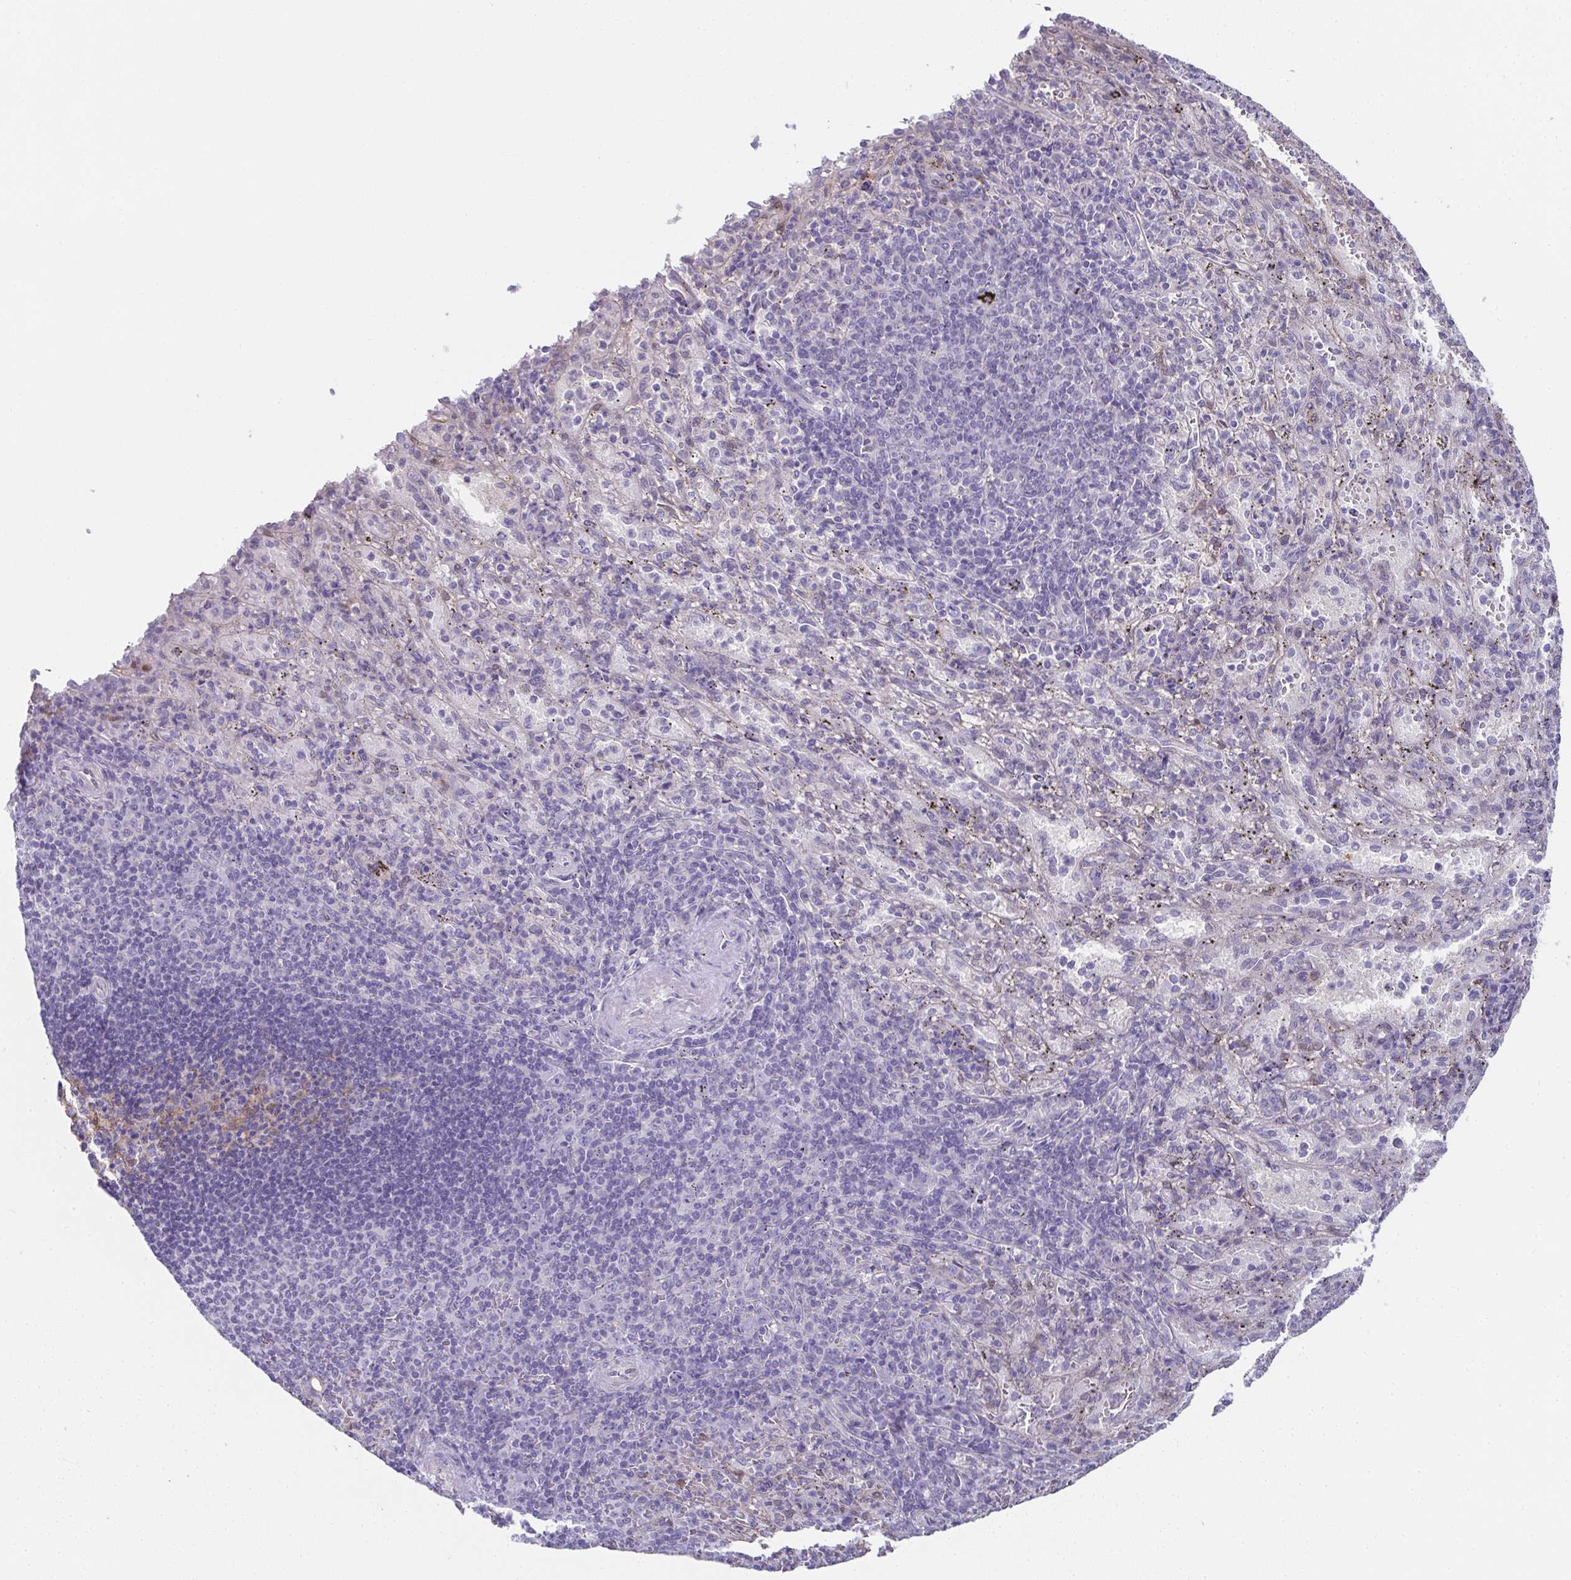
{"staining": {"intensity": "negative", "quantity": "none", "location": "none"}, "tissue": "spleen", "cell_type": "Cells in red pulp", "image_type": "normal", "snomed": [{"axis": "morphology", "description": "Normal tissue, NOS"}, {"axis": "topography", "description": "Spleen"}], "caption": "IHC of unremarkable spleen reveals no positivity in cells in red pulp.", "gene": "RBP1", "patient": {"sex": "male", "age": 57}}